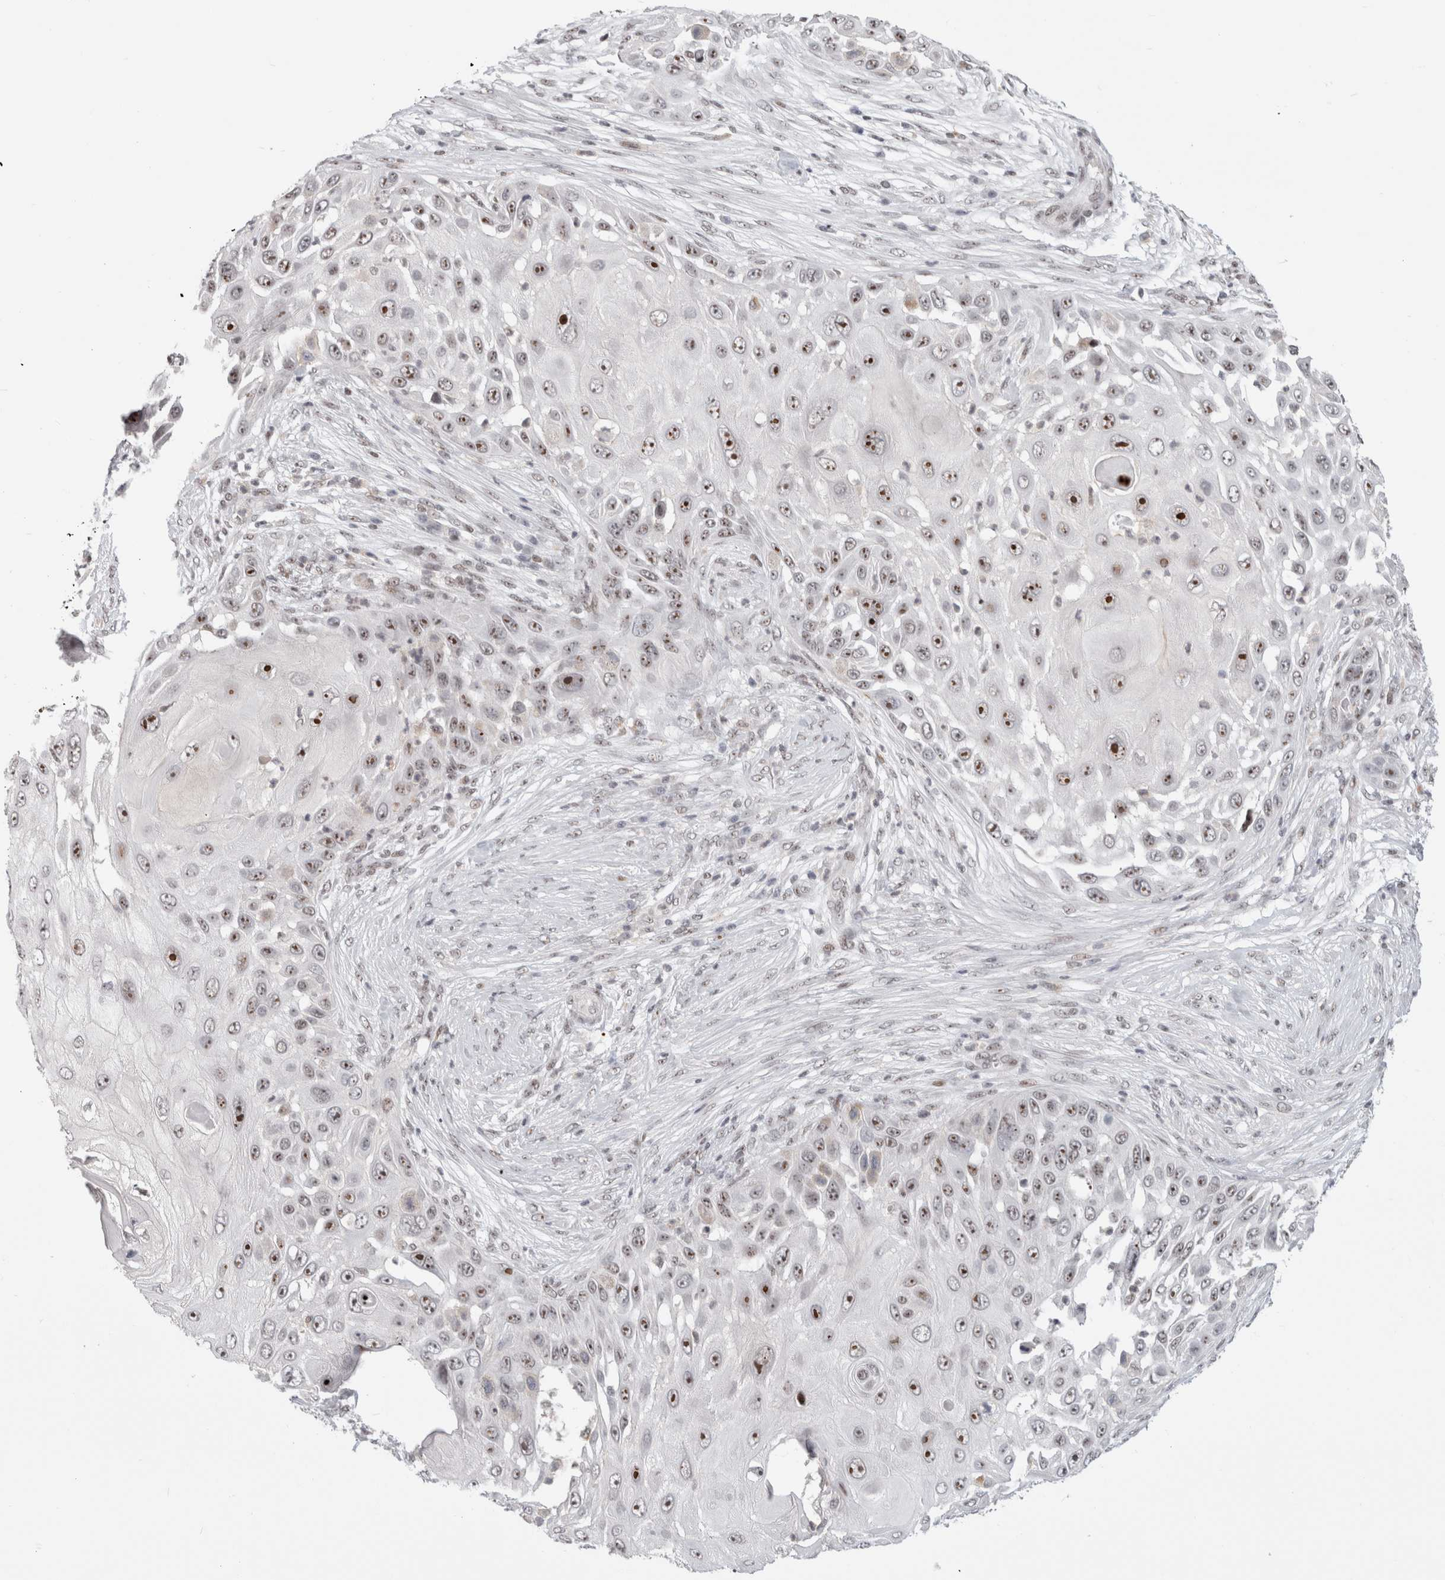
{"staining": {"intensity": "moderate", "quantity": ">75%", "location": "nuclear"}, "tissue": "skin cancer", "cell_type": "Tumor cells", "image_type": "cancer", "snomed": [{"axis": "morphology", "description": "Squamous cell carcinoma, NOS"}, {"axis": "topography", "description": "Skin"}], "caption": "Human skin squamous cell carcinoma stained for a protein (brown) demonstrates moderate nuclear positive positivity in about >75% of tumor cells.", "gene": "SENP6", "patient": {"sex": "female", "age": 44}}